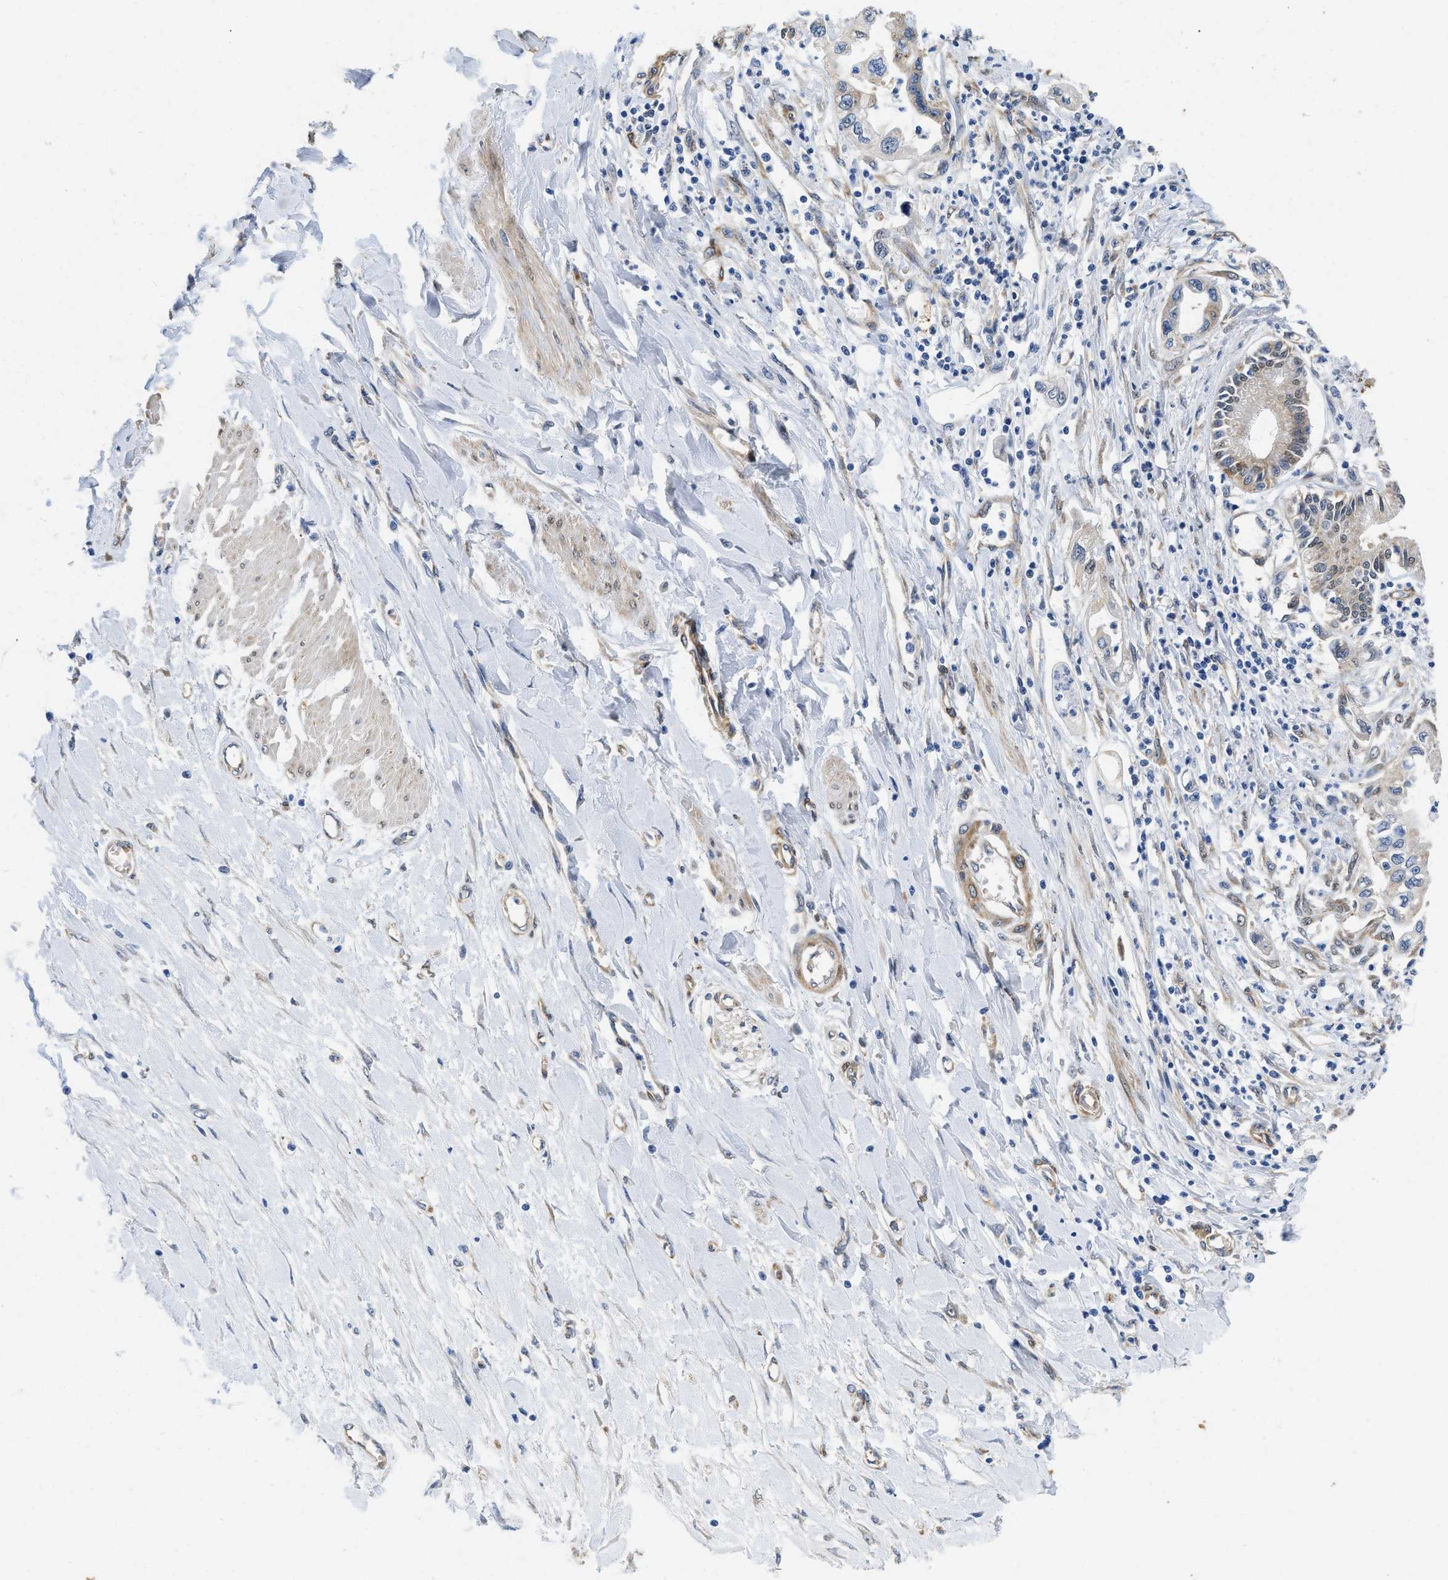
{"staining": {"intensity": "moderate", "quantity": "<25%", "location": "cytoplasmic/membranous,nuclear"}, "tissue": "pancreatic cancer", "cell_type": "Tumor cells", "image_type": "cancer", "snomed": [{"axis": "morphology", "description": "Adenocarcinoma, NOS"}, {"axis": "topography", "description": "Pancreas"}], "caption": "Immunohistochemical staining of pancreatic cancer displays low levels of moderate cytoplasmic/membranous and nuclear protein expression in about <25% of tumor cells.", "gene": "RAPH1", "patient": {"sex": "male", "age": 56}}